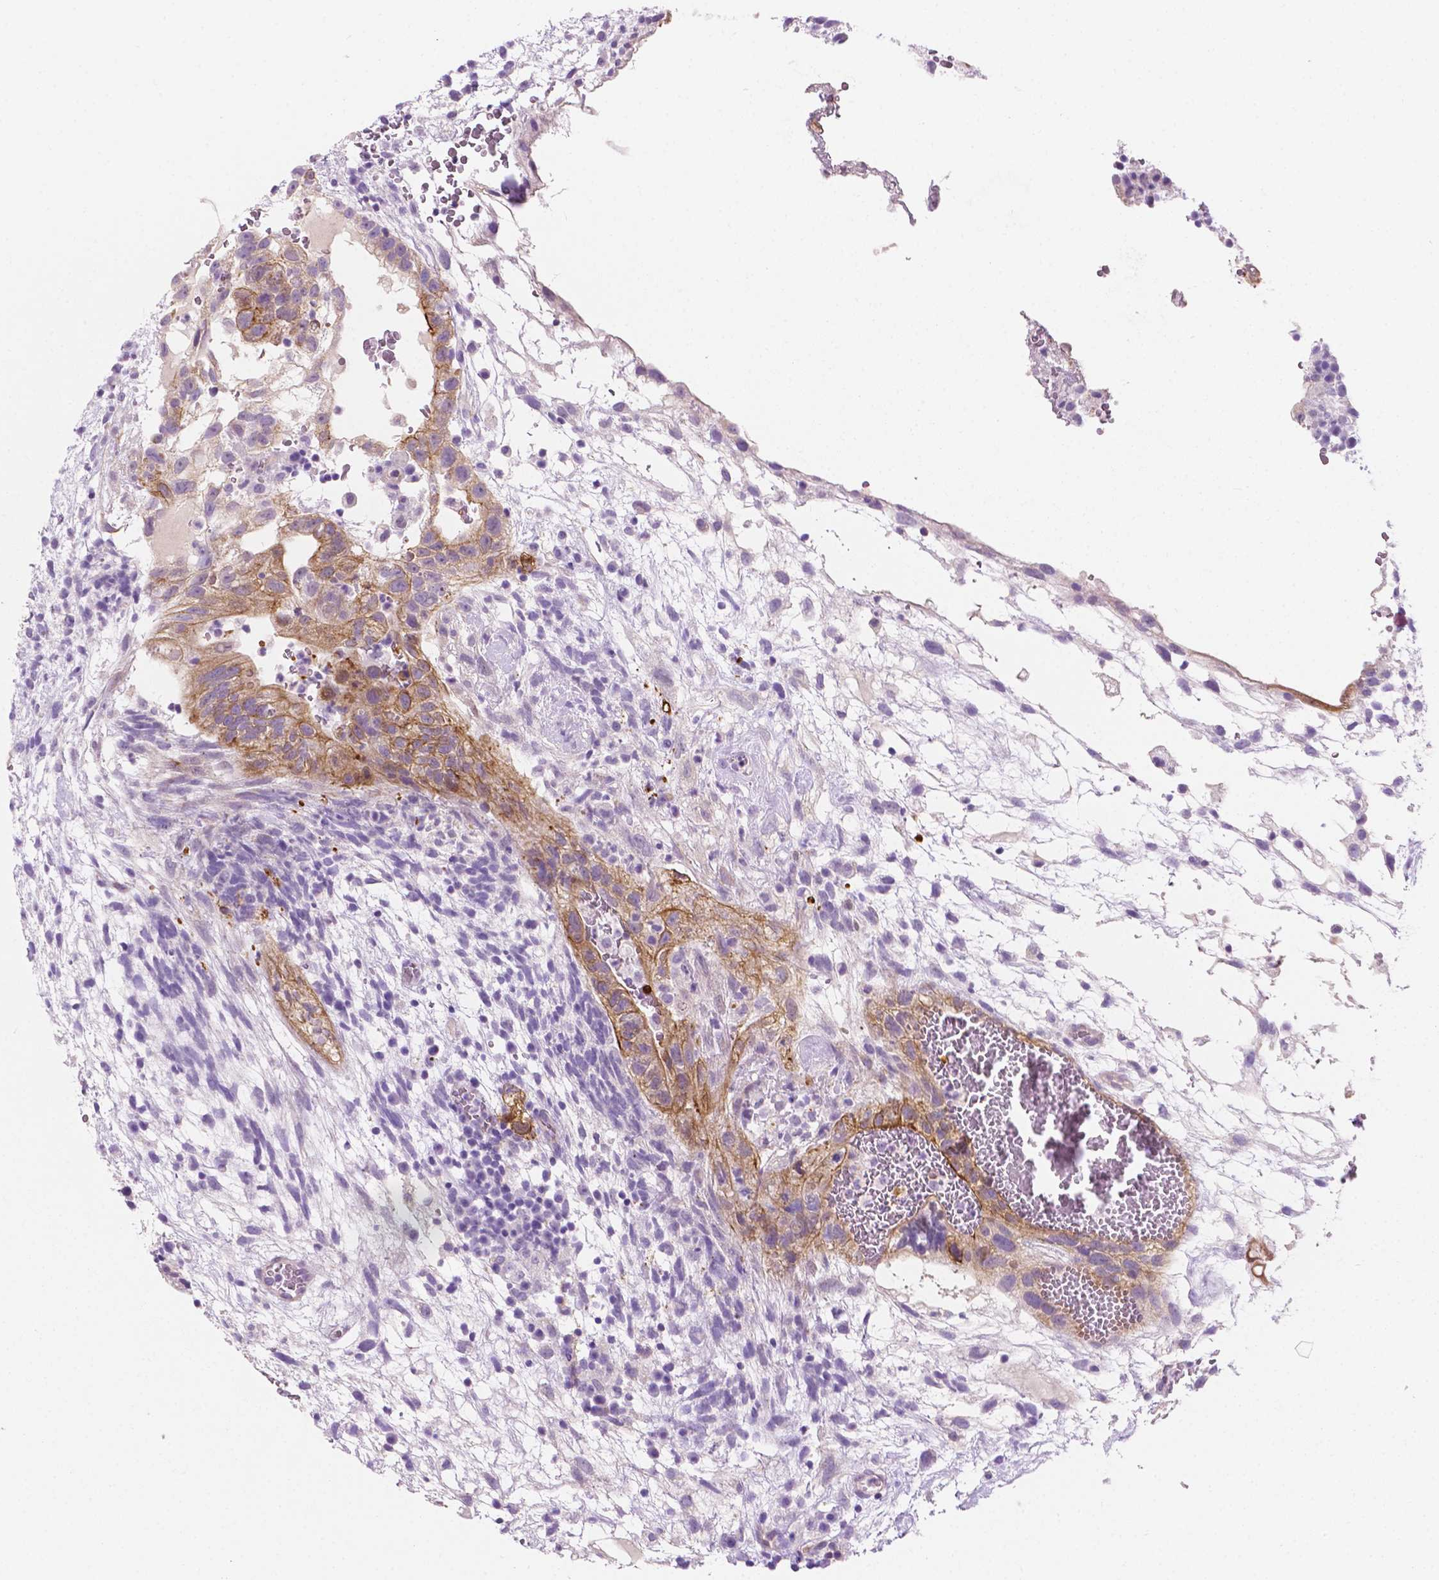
{"staining": {"intensity": "moderate", "quantity": ">75%", "location": "cytoplasmic/membranous"}, "tissue": "testis cancer", "cell_type": "Tumor cells", "image_type": "cancer", "snomed": [{"axis": "morphology", "description": "Normal tissue, NOS"}, {"axis": "morphology", "description": "Carcinoma, Embryonal, NOS"}, {"axis": "topography", "description": "Testis"}], "caption": "The histopathology image shows staining of testis cancer, revealing moderate cytoplasmic/membranous protein positivity (brown color) within tumor cells. (Stains: DAB in brown, nuclei in blue, Microscopy: brightfield microscopy at high magnification).", "gene": "EPPK1", "patient": {"sex": "male", "age": 32}}